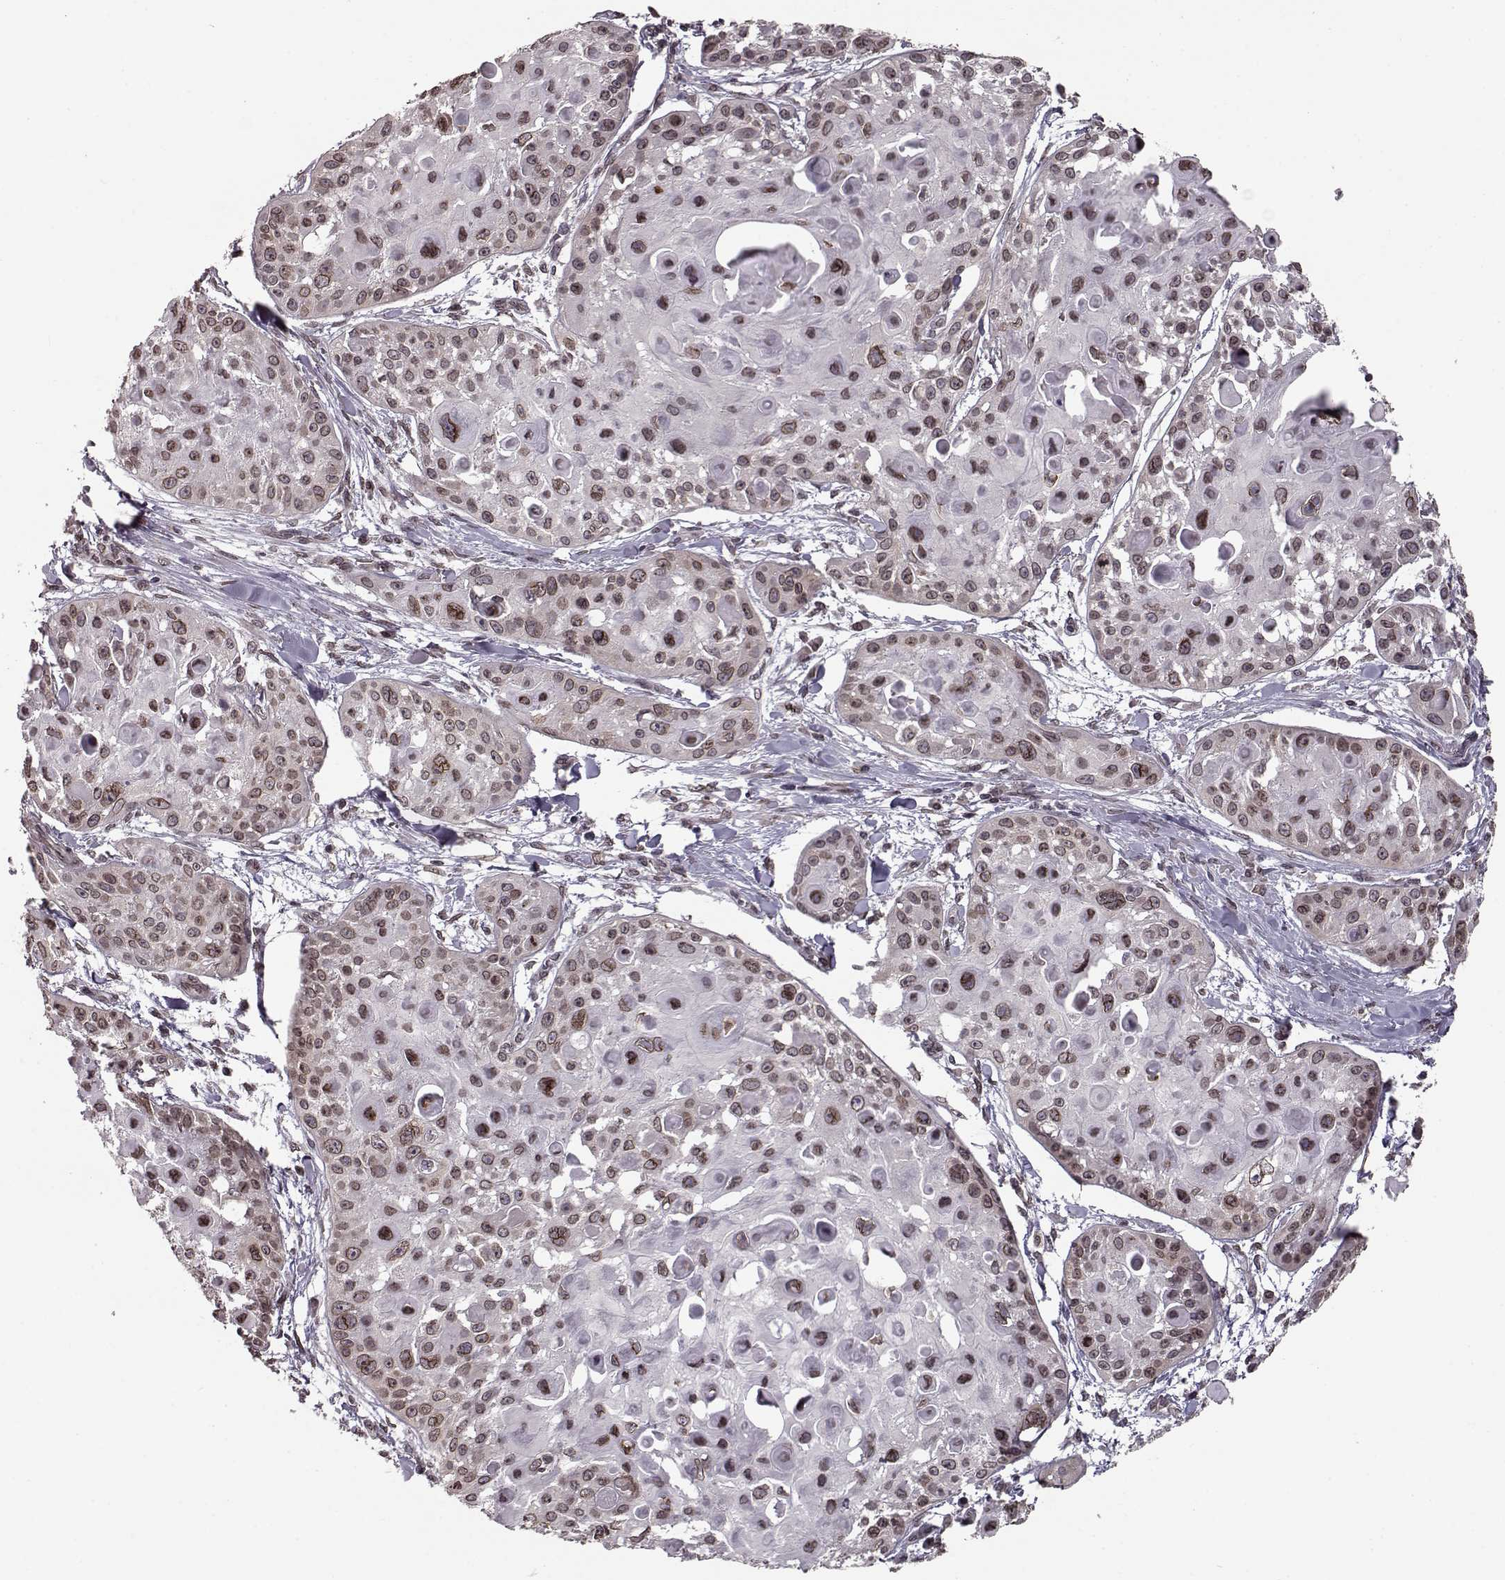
{"staining": {"intensity": "weak", "quantity": ">75%", "location": "cytoplasmic/membranous,nuclear"}, "tissue": "skin cancer", "cell_type": "Tumor cells", "image_type": "cancer", "snomed": [{"axis": "morphology", "description": "Squamous cell carcinoma, NOS"}, {"axis": "topography", "description": "Skin"}, {"axis": "topography", "description": "Anal"}], "caption": "Protein staining by IHC demonstrates weak cytoplasmic/membranous and nuclear positivity in about >75% of tumor cells in skin squamous cell carcinoma.", "gene": "NUP37", "patient": {"sex": "female", "age": 75}}